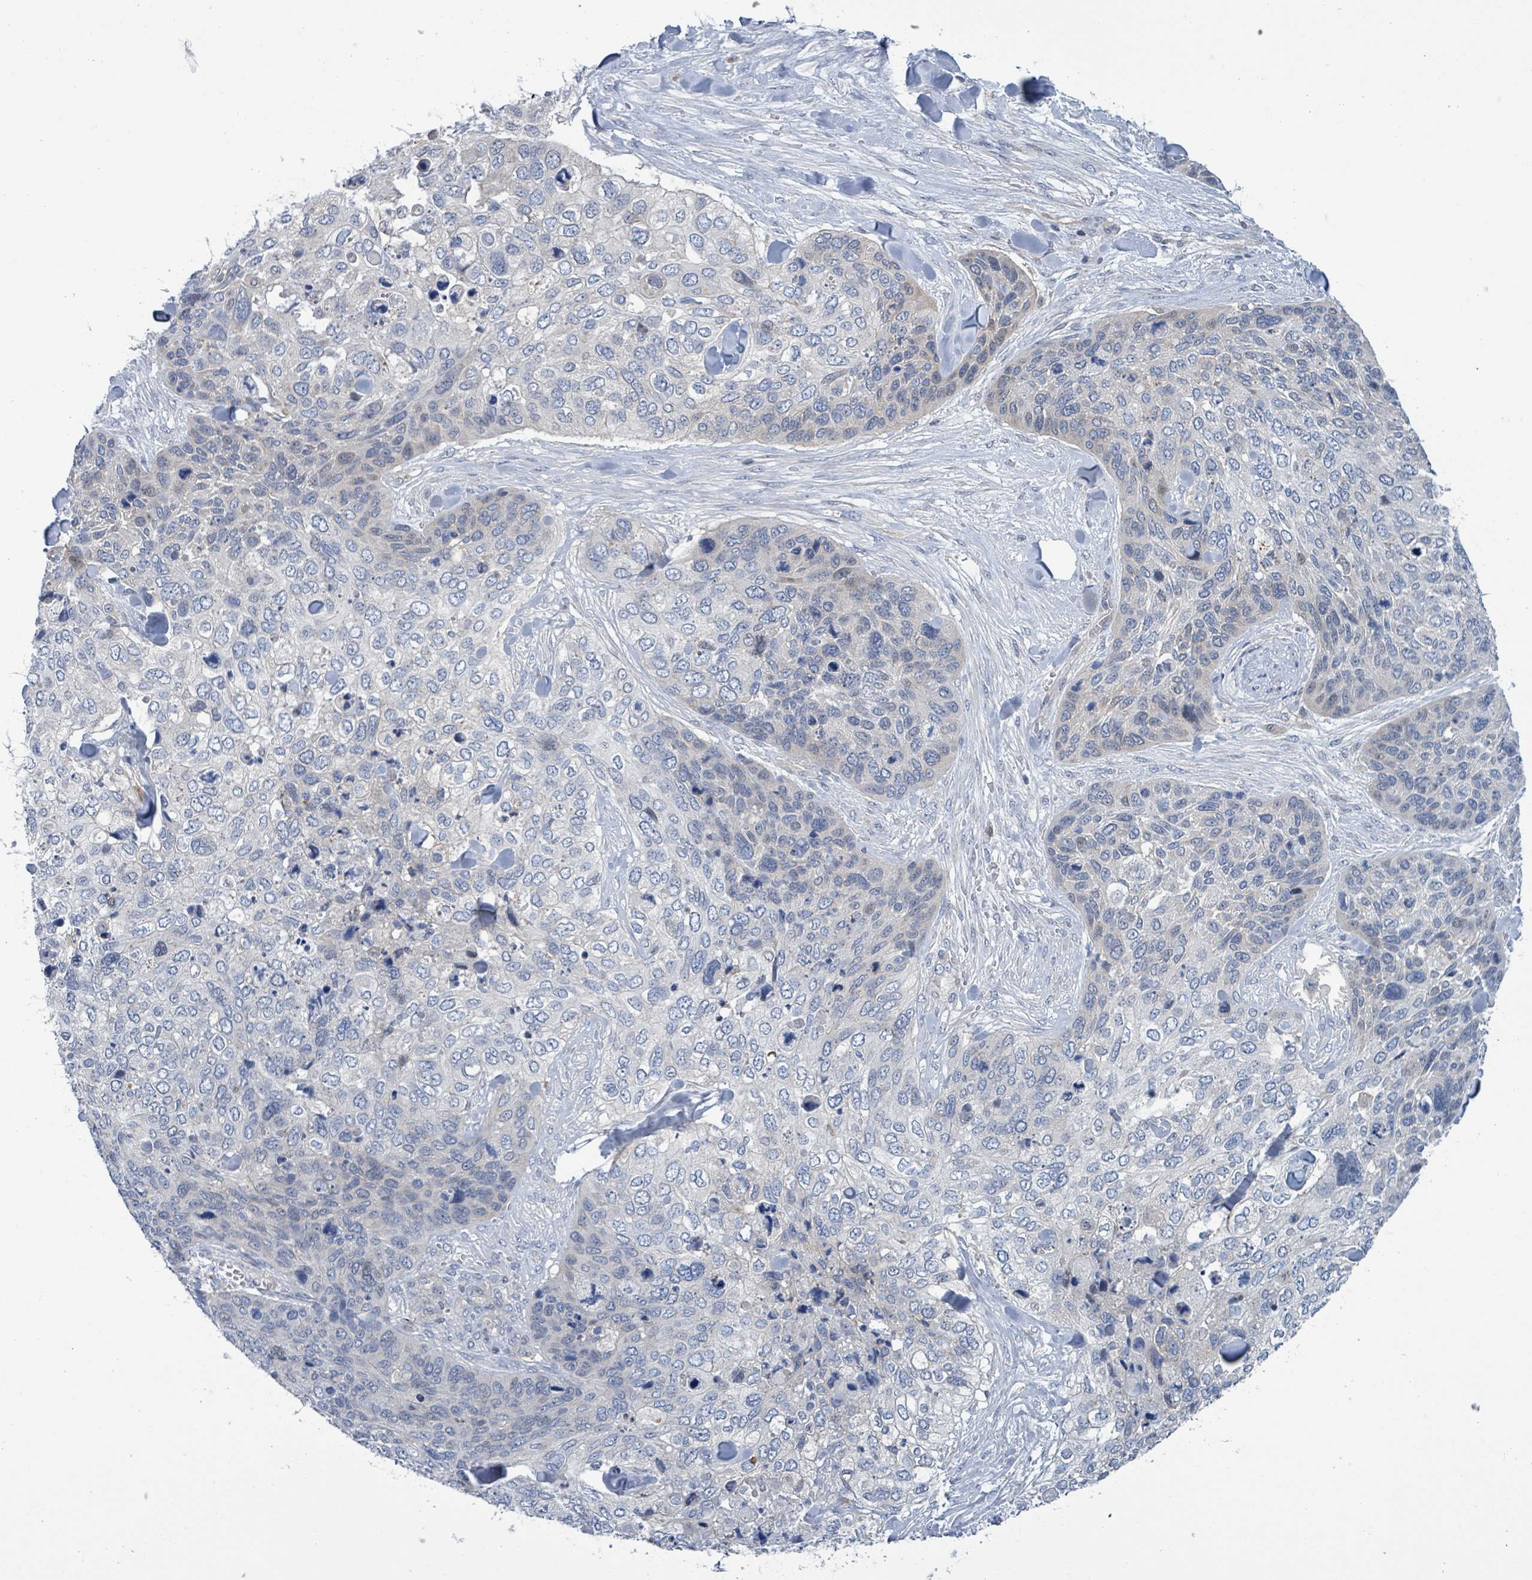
{"staining": {"intensity": "negative", "quantity": "none", "location": "none"}, "tissue": "skin cancer", "cell_type": "Tumor cells", "image_type": "cancer", "snomed": [{"axis": "morphology", "description": "Basal cell carcinoma"}, {"axis": "topography", "description": "Skin"}], "caption": "IHC histopathology image of skin cancer (basal cell carcinoma) stained for a protein (brown), which demonstrates no staining in tumor cells.", "gene": "DGKZ", "patient": {"sex": "female", "age": 74}}